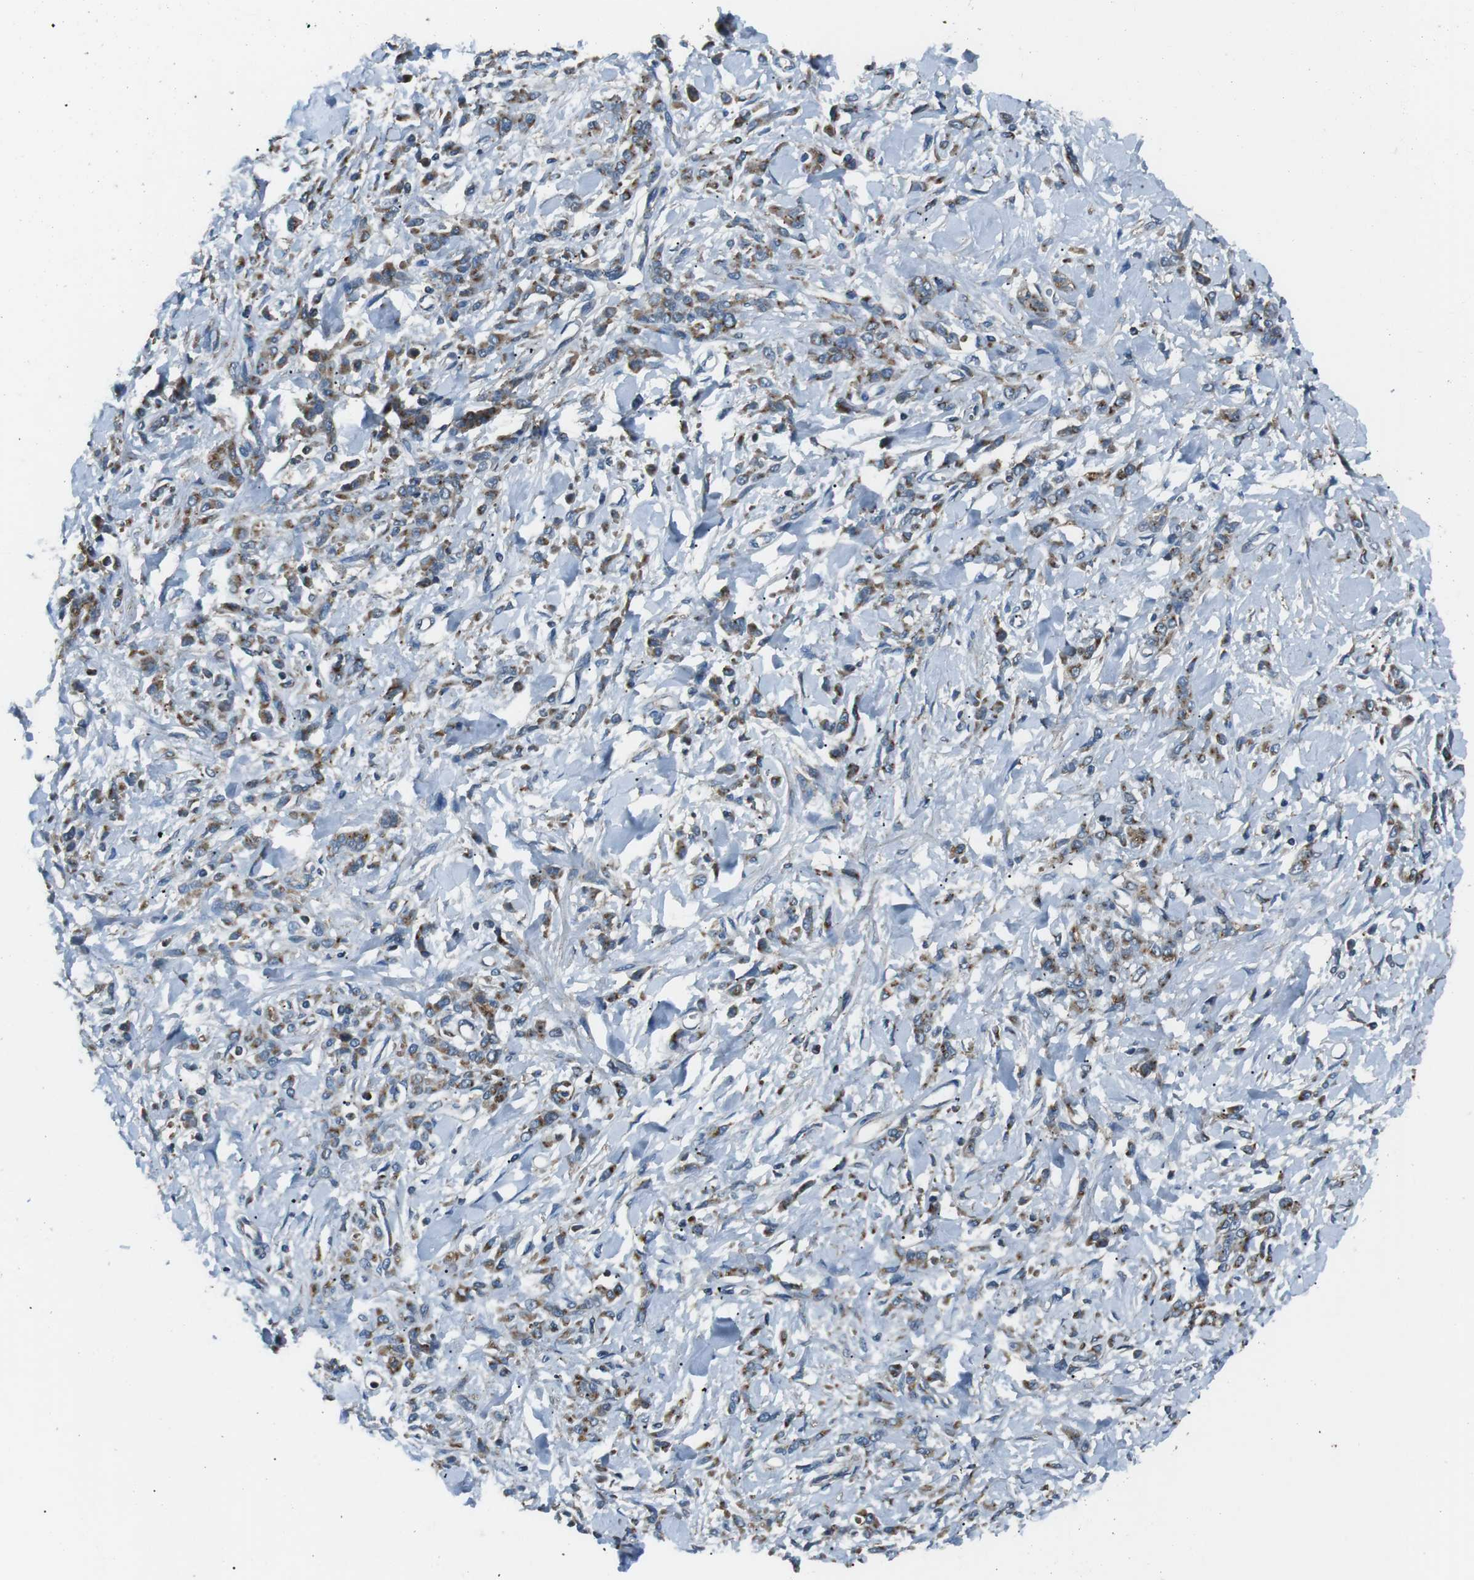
{"staining": {"intensity": "moderate", "quantity": ">75%", "location": "cytoplasmic/membranous"}, "tissue": "stomach cancer", "cell_type": "Tumor cells", "image_type": "cancer", "snomed": [{"axis": "morphology", "description": "Normal tissue, NOS"}, {"axis": "morphology", "description": "Adenocarcinoma, NOS"}, {"axis": "topography", "description": "Stomach"}], "caption": "Stomach adenocarcinoma stained for a protein reveals moderate cytoplasmic/membranous positivity in tumor cells.", "gene": "FAM3B", "patient": {"sex": "male", "age": 82}}